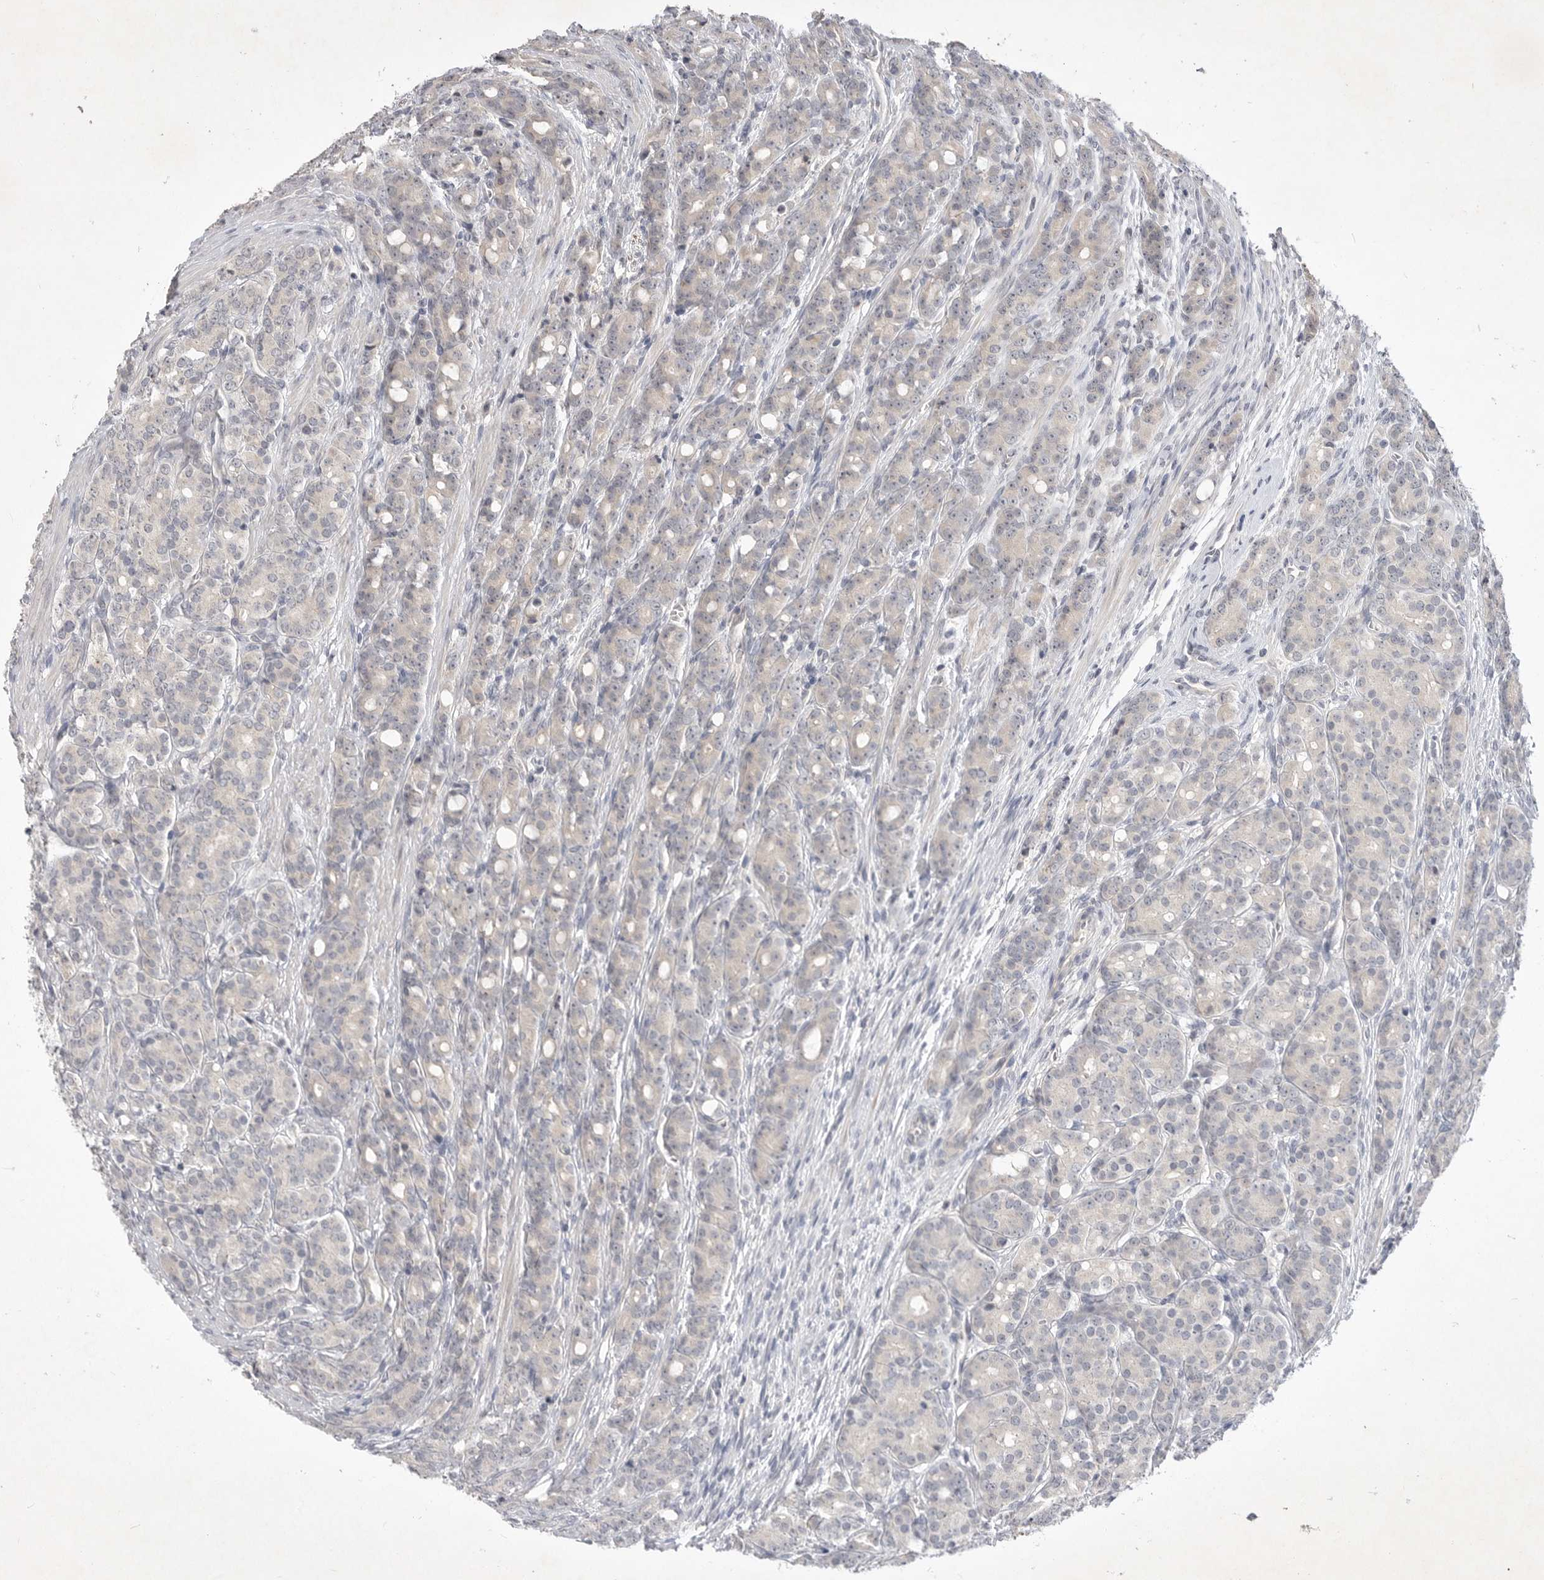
{"staining": {"intensity": "negative", "quantity": "none", "location": "none"}, "tissue": "prostate cancer", "cell_type": "Tumor cells", "image_type": "cancer", "snomed": [{"axis": "morphology", "description": "Adenocarcinoma, High grade"}, {"axis": "topography", "description": "Prostate"}], "caption": "Prostate cancer was stained to show a protein in brown. There is no significant expression in tumor cells.", "gene": "ITGAD", "patient": {"sex": "male", "age": 62}}